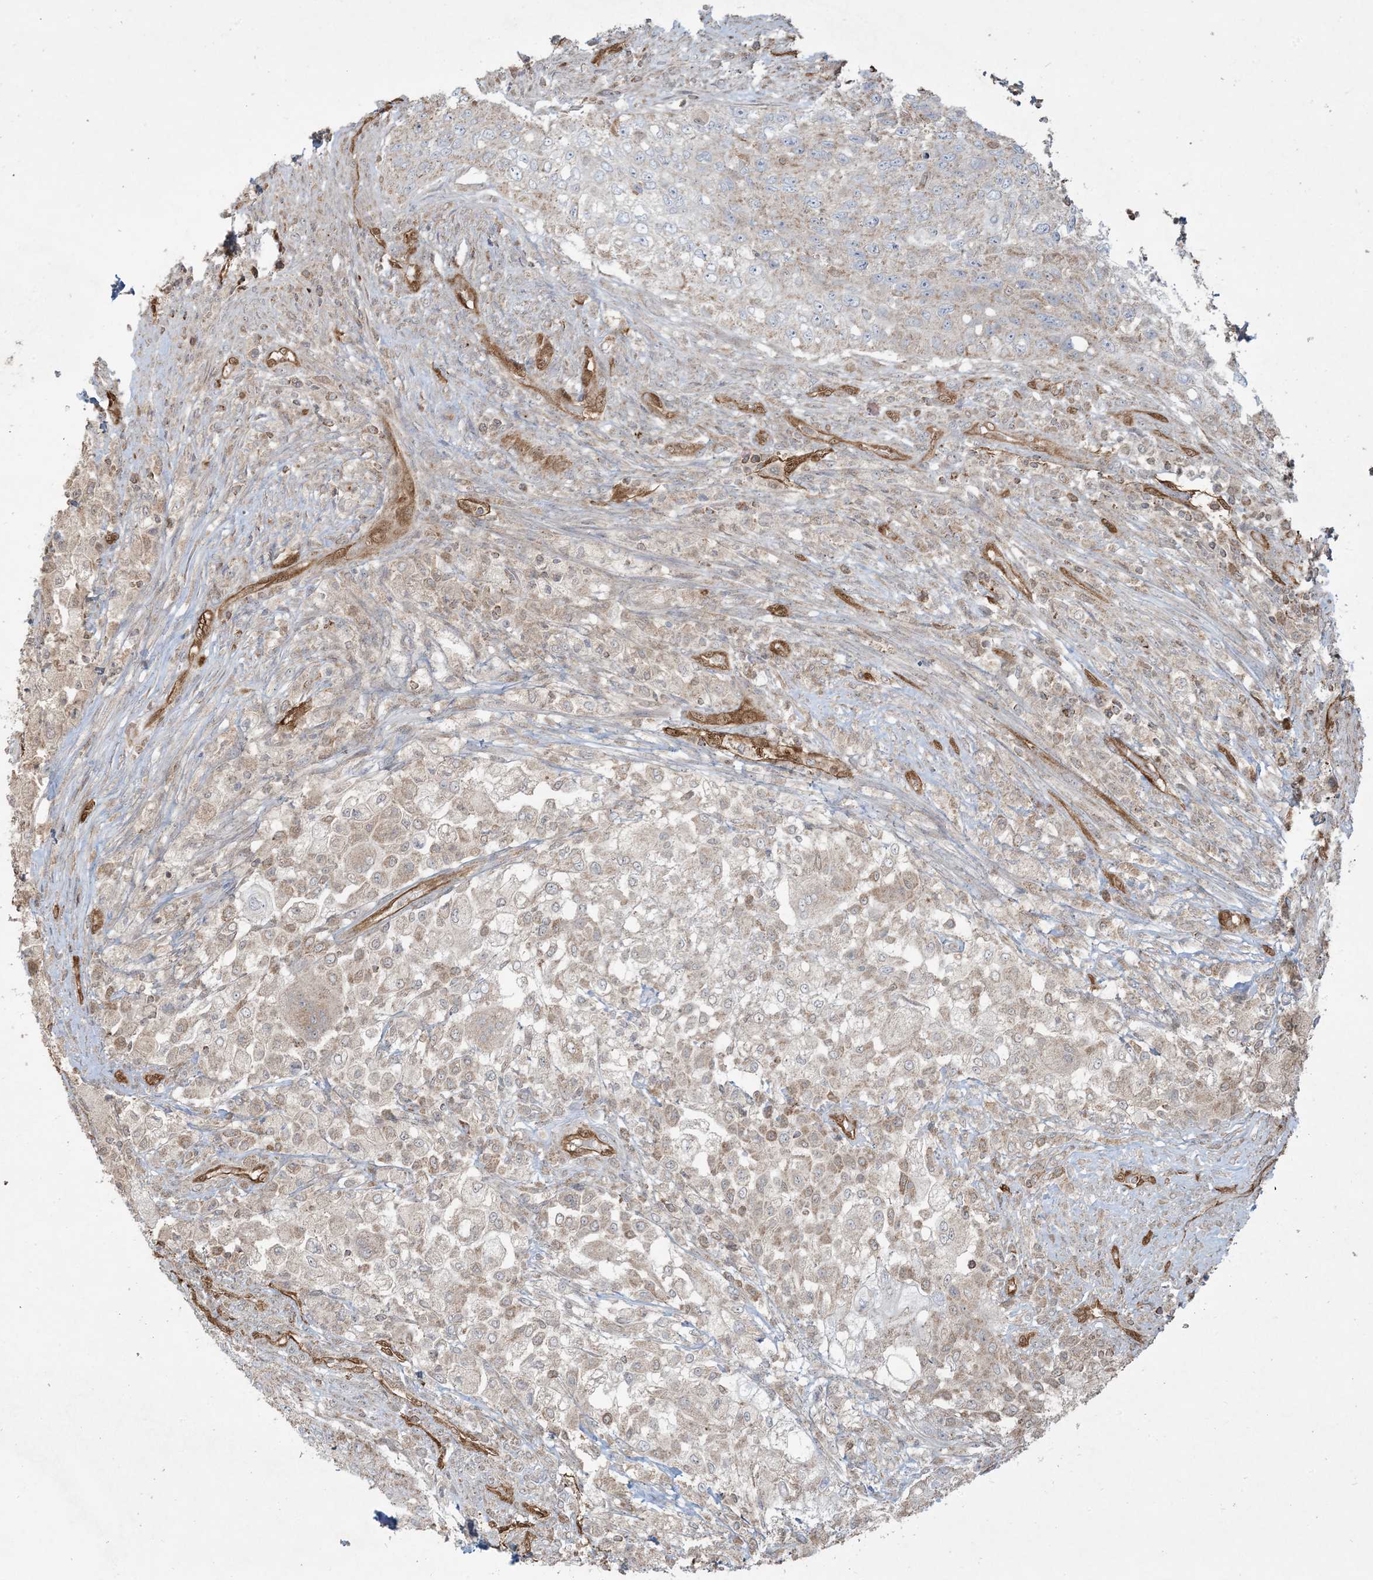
{"staining": {"intensity": "weak", "quantity": "<25%", "location": "cytoplasmic/membranous"}, "tissue": "urothelial cancer", "cell_type": "Tumor cells", "image_type": "cancer", "snomed": [{"axis": "morphology", "description": "Urothelial carcinoma, High grade"}, {"axis": "topography", "description": "Urinary bladder"}], "caption": "Immunohistochemistry (IHC) histopathology image of urothelial cancer stained for a protein (brown), which shows no expression in tumor cells. (DAB (3,3'-diaminobenzidine) immunohistochemistry (IHC), high magnification).", "gene": "PPM1F", "patient": {"sex": "female", "age": 60}}